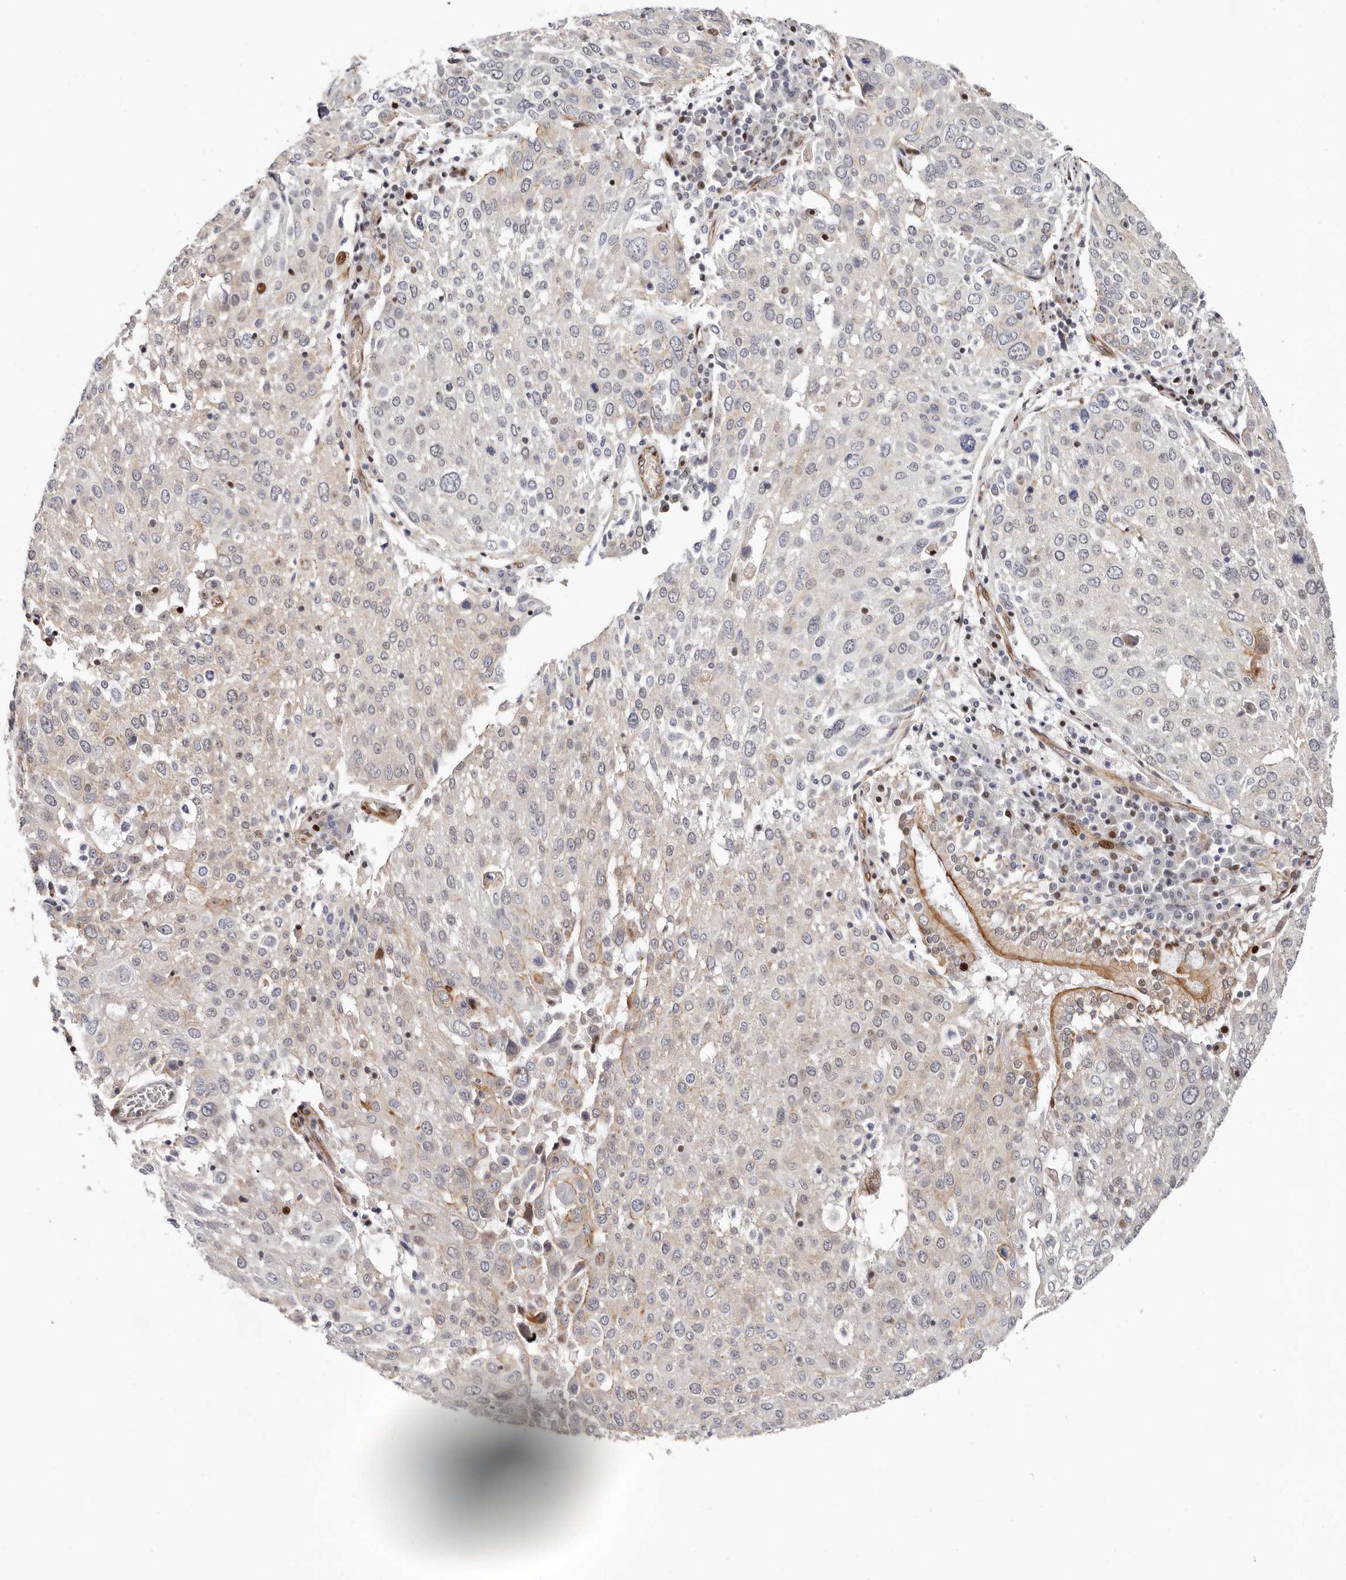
{"staining": {"intensity": "moderate", "quantity": "25%-75%", "location": "cytoplasmic/membranous,nuclear"}, "tissue": "lung cancer", "cell_type": "Tumor cells", "image_type": "cancer", "snomed": [{"axis": "morphology", "description": "Squamous cell carcinoma, NOS"}, {"axis": "topography", "description": "Lung"}], "caption": "Tumor cells exhibit medium levels of moderate cytoplasmic/membranous and nuclear positivity in approximately 25%-75% of cells in human lung cancer (squamous cell carcinoma).", "gene": "EPHX3", "patient": {"sex": "male", "age": 65}}